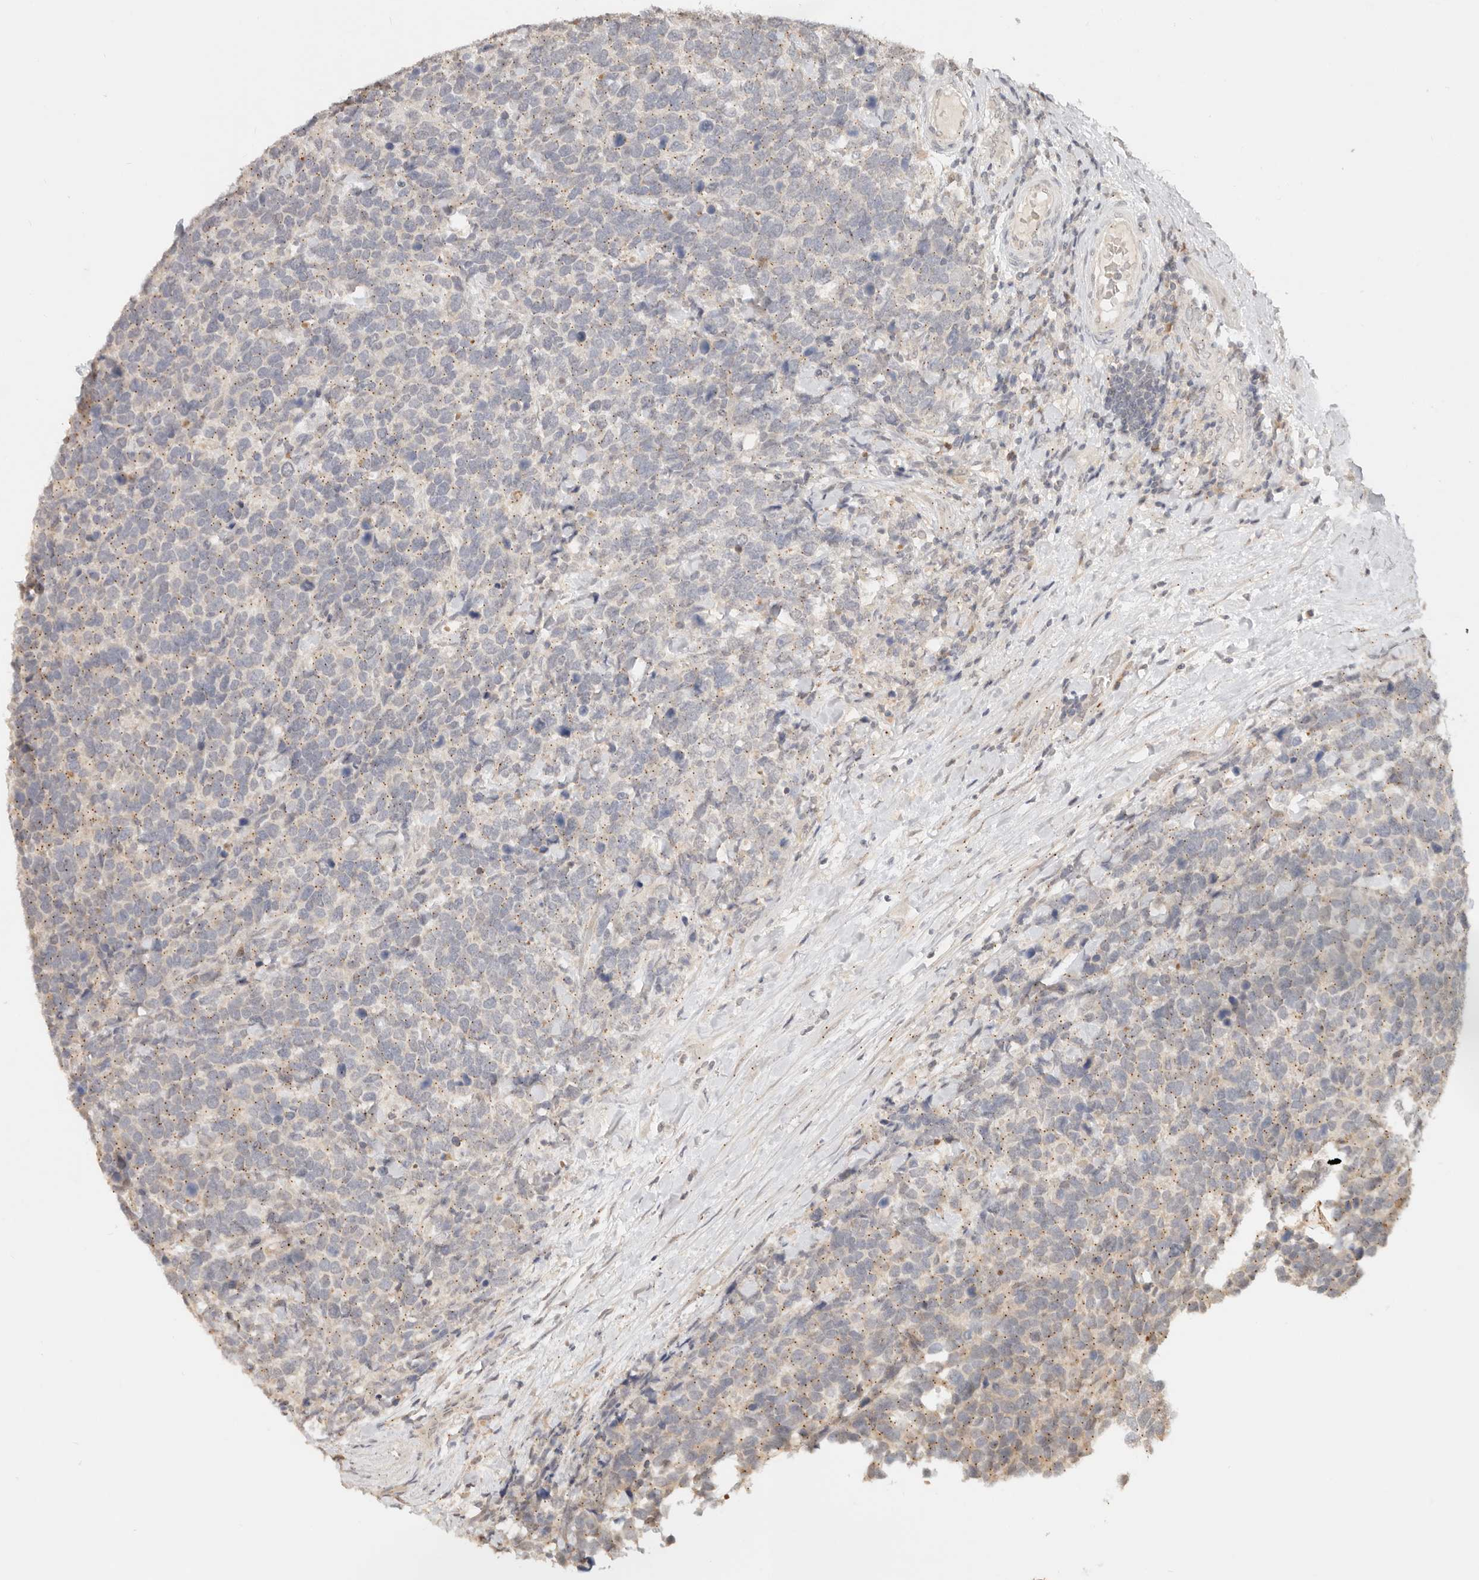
{"staining": {"intensity": "negative", "quantity": "none", "location": "none"}, "tissue": "urothelial cancer", "cell_type": "Tumor cells", "image_type": "cancer", "snomed": [{"axis": "morphology", "description": "Urothelial carcinoma, High grade"}, {"axis": "topography", "description": "Urinary bladder"}], "caption": "Tumor cells show no significant positivity in high-grade urothelial carcinoma.", "gene": "LMO4", "patient": {"sex": "female", "age": 82}}